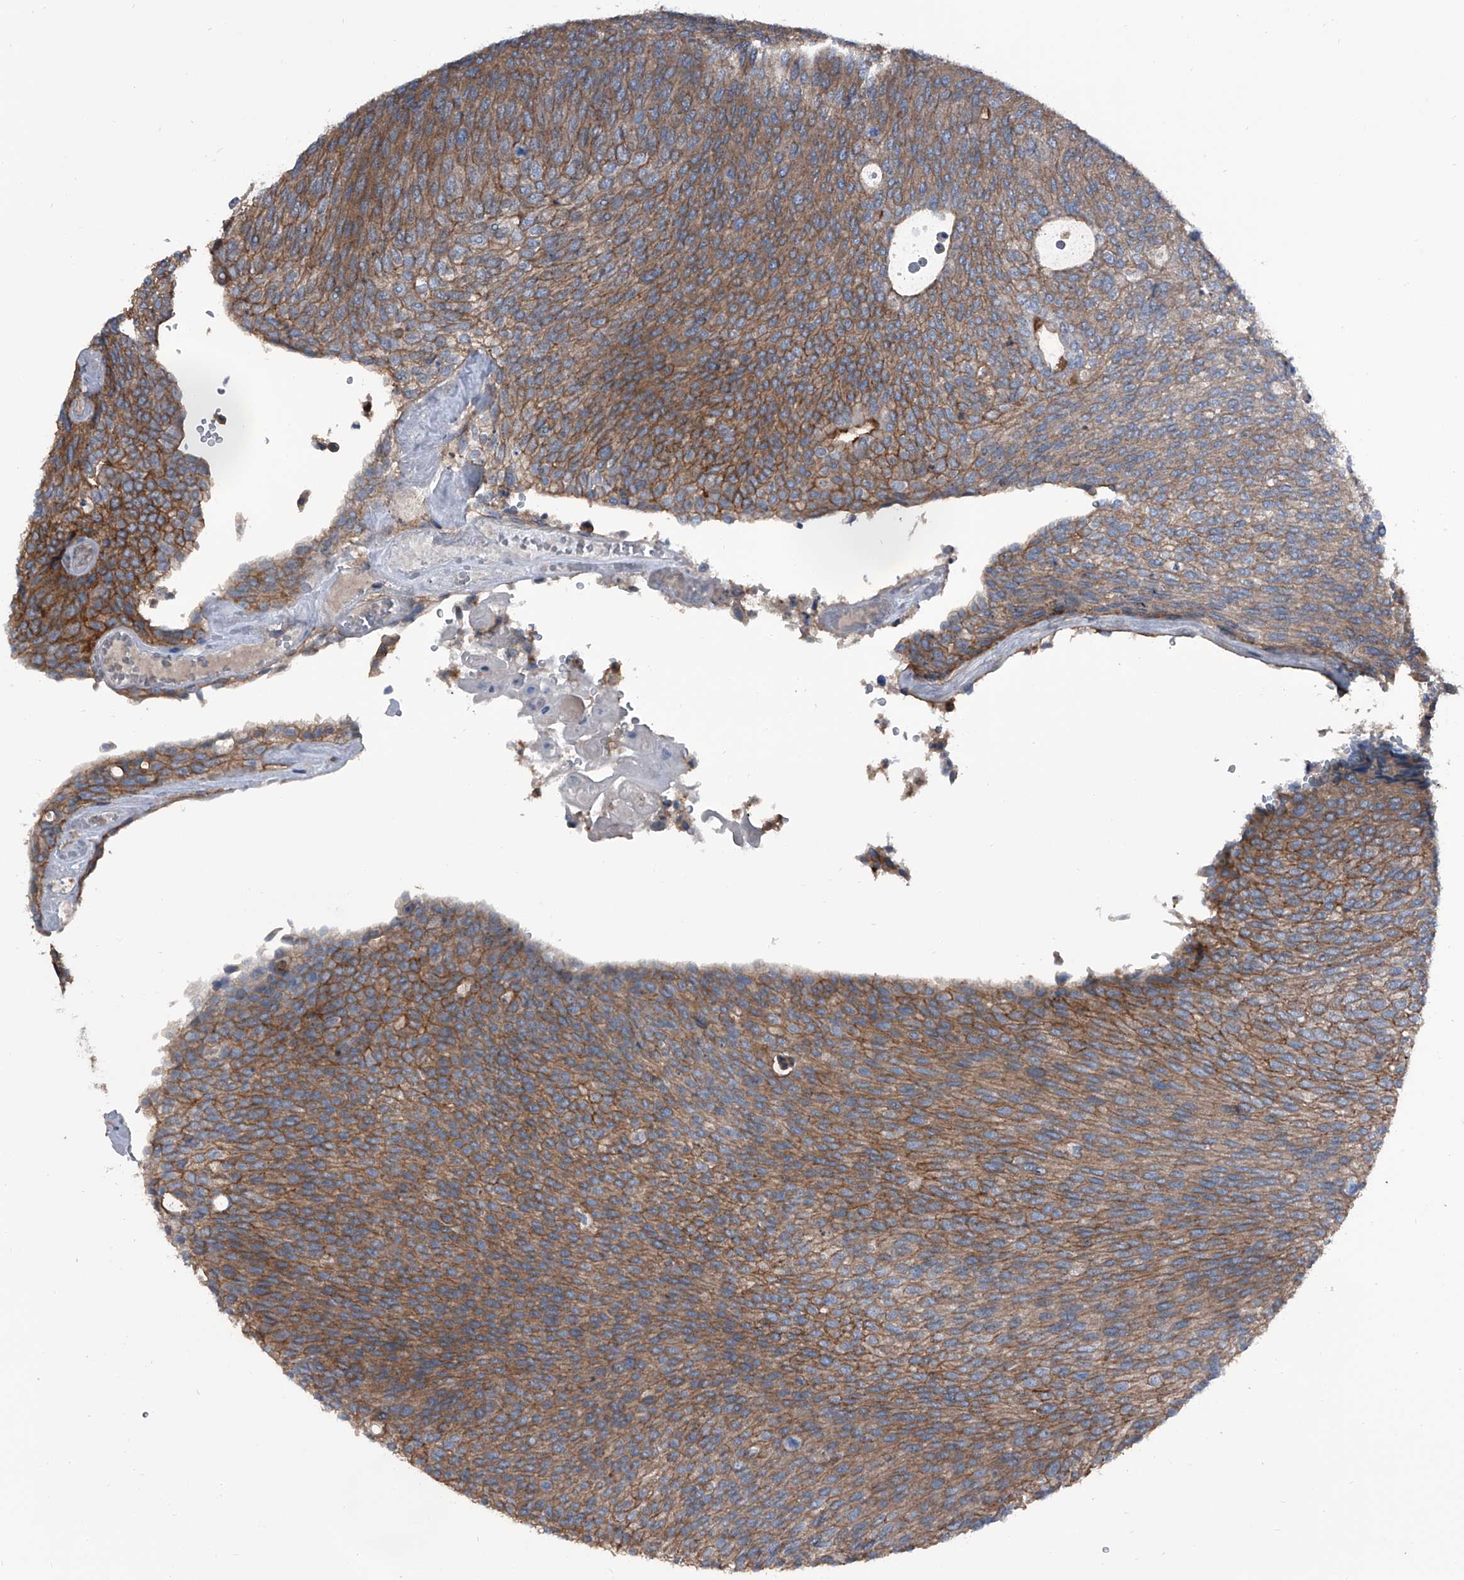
{"staining": {"intensity": "moderate", "quantity": "25%-75%", "location": "cytoplasmic/membranous"}, "tissue": "urothelial cancer", "cell_type": "Tumor cells", "image_type": "cancer", "snomed": [{"axis": "morphology", "description": "Urothelial carcinoma, Low grade"}, {"axis": "topography", "description": "Urinary bladder"}], "caption": "Immunohistochemical staining of urothelial carcinoma (low-grade) demonstrates medium levels of moderate cytoplasmic/membranous expression in approximately 25%-75% of tumor cells.", "gene": "PIP5K1A", "patient": {"sex": "female", "age": 79}}